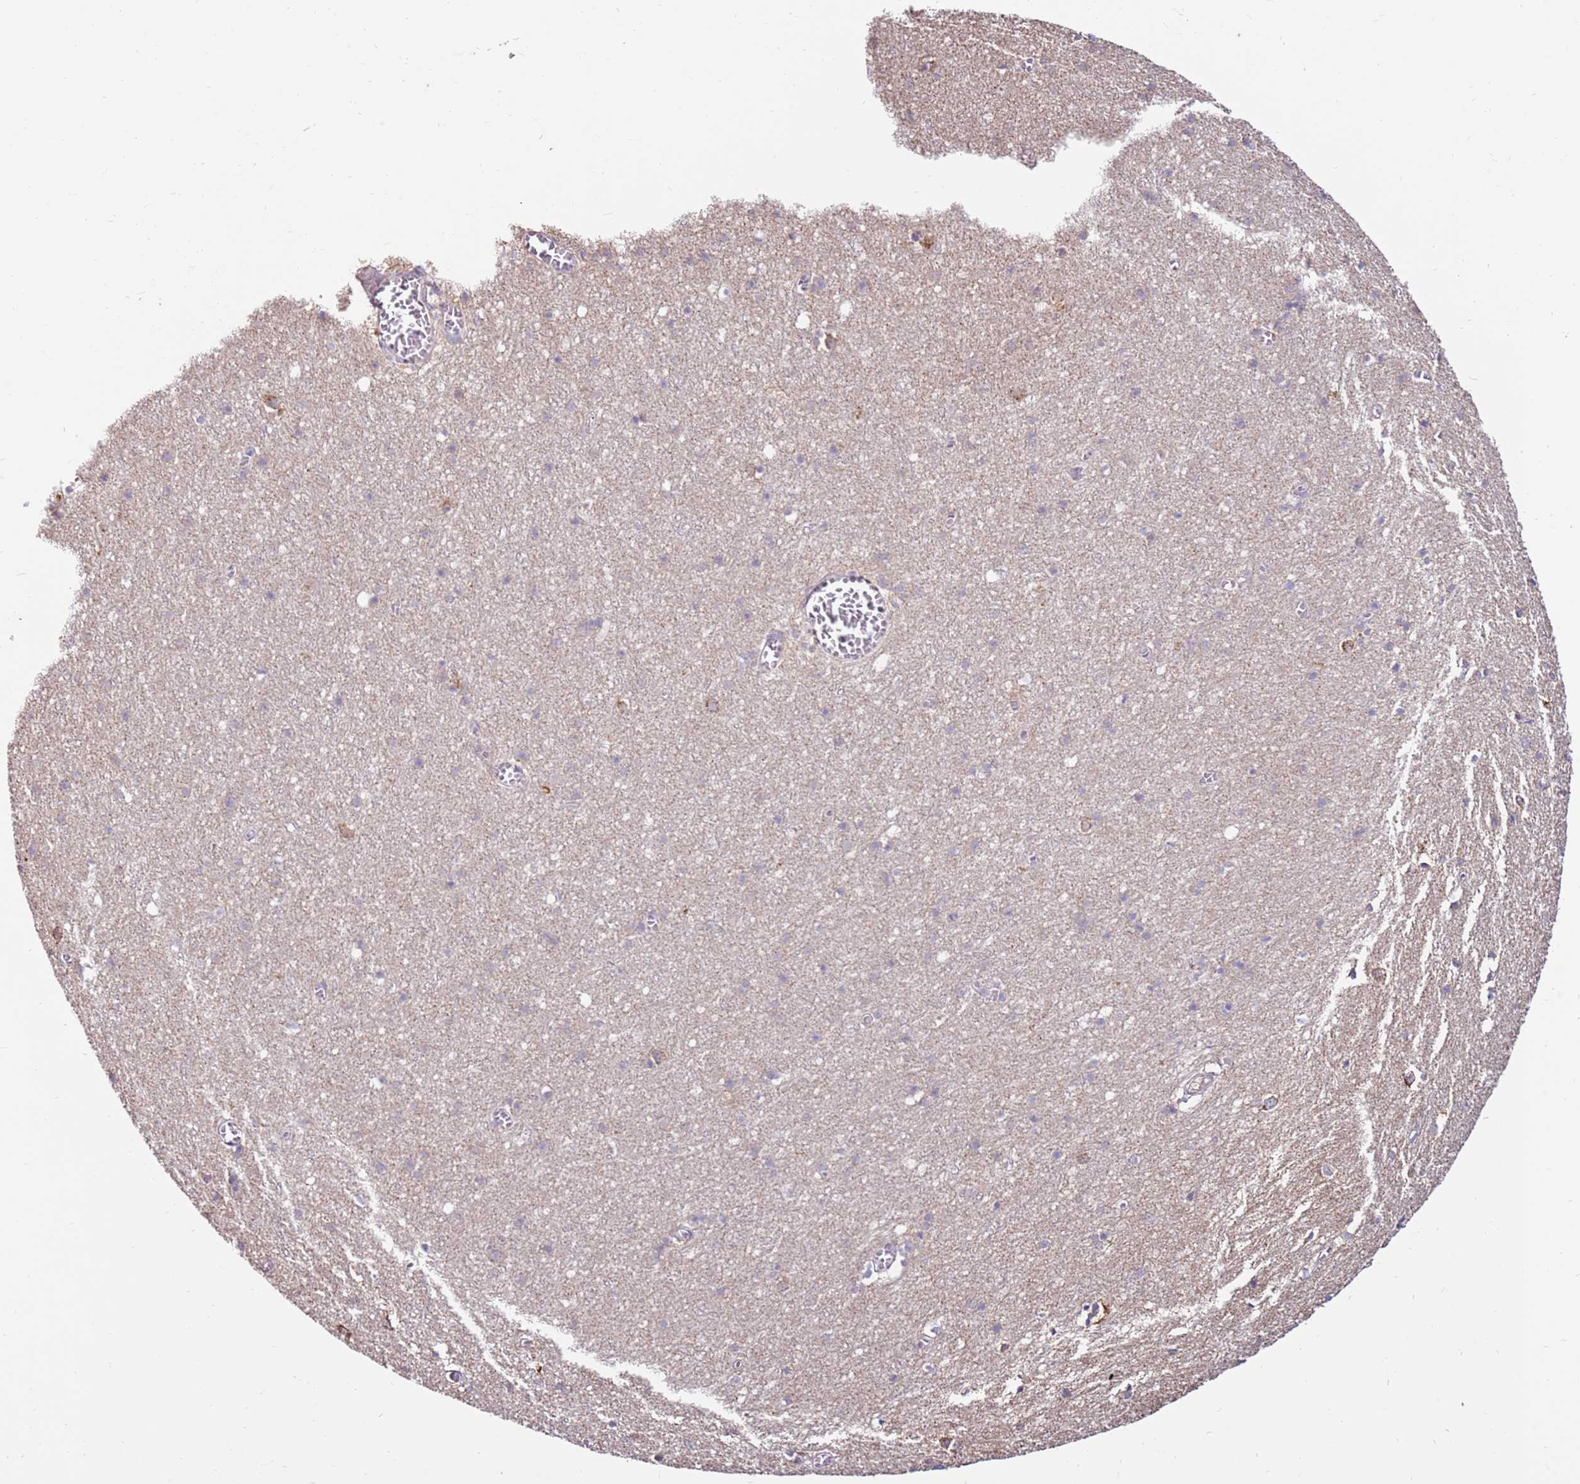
{"staining": {"intensity": "negative", "quantity": "none", "location": "none"}, "tissue": "cerebral cortex", "cell_type": "Endothelial cells", "image_type": "normal", "snomed": [{"axis": "morphology", "description": "Normal tissue, NOS"}, {"axis": "topography", "description": "Cerebral cortex"}], "caption": "This is a image of IHC staining of benign cerebral cortex, which shows no staining in endothelial cells.", "gene": "SLC44A4", "patient": {"sex": "female", "age": 64}}